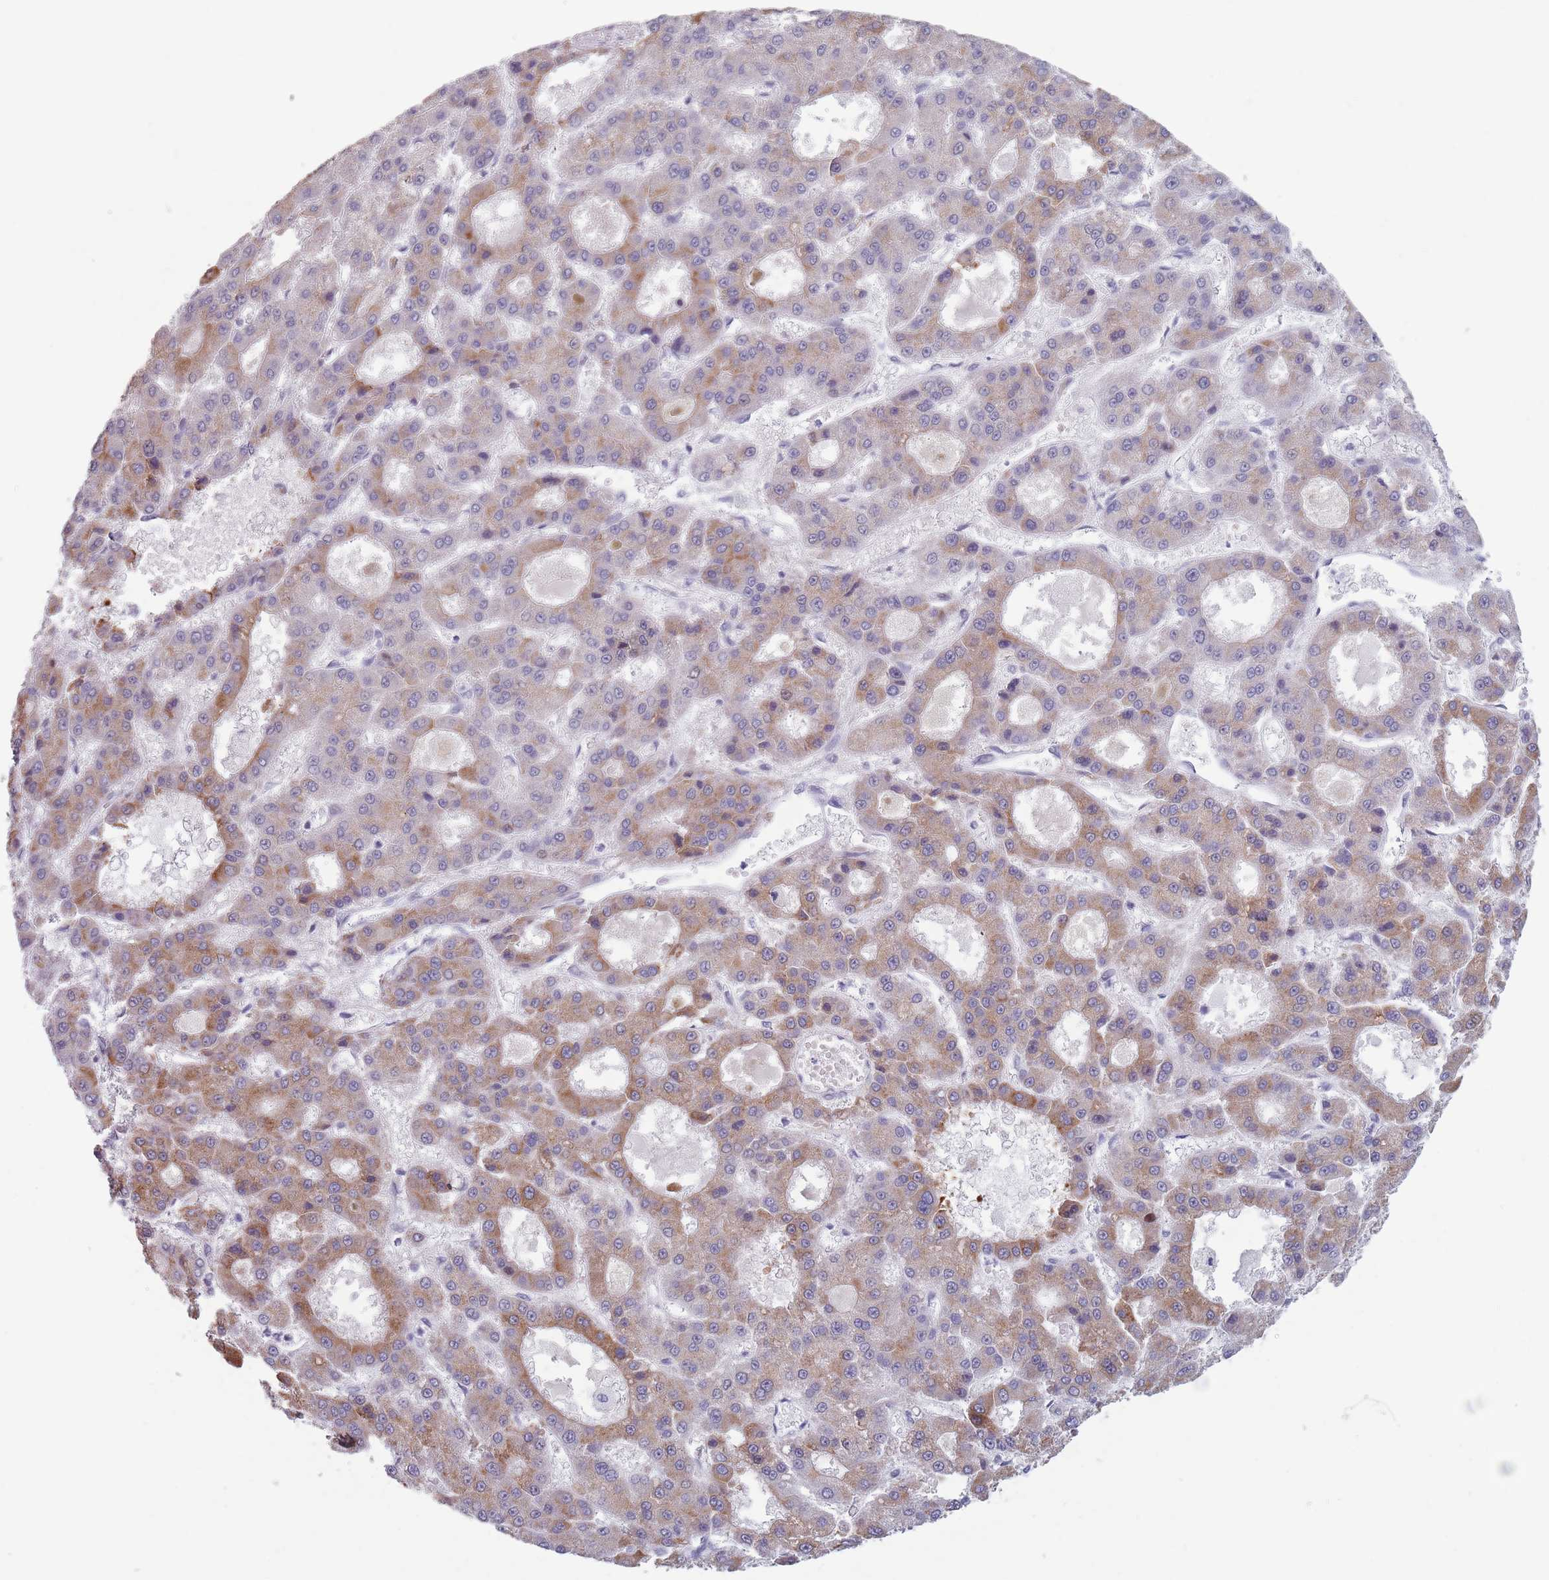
{"staining": {"intensity": "moderate", "quantity": ">75%", "location": "cytoplasmic/membranous"}, "tissue": "liver cancer", "cell_type": "Tumor cells", "image_type": "cancer", "snomed": [{"axis": "morphology", "description": "Carcinoma, Hepatocellular, NOS"}, {"axis": "topography", "description": "Liver"}], "caption": "Protein analysis of liver hepatocellular carcinoma tissue demonstrates moderate cytoplasmic/membranous positivity in approximately >75% of tumor cells.", "gene": "ZKSCAN2", "patient": {"sex": "male", "age": 70}}